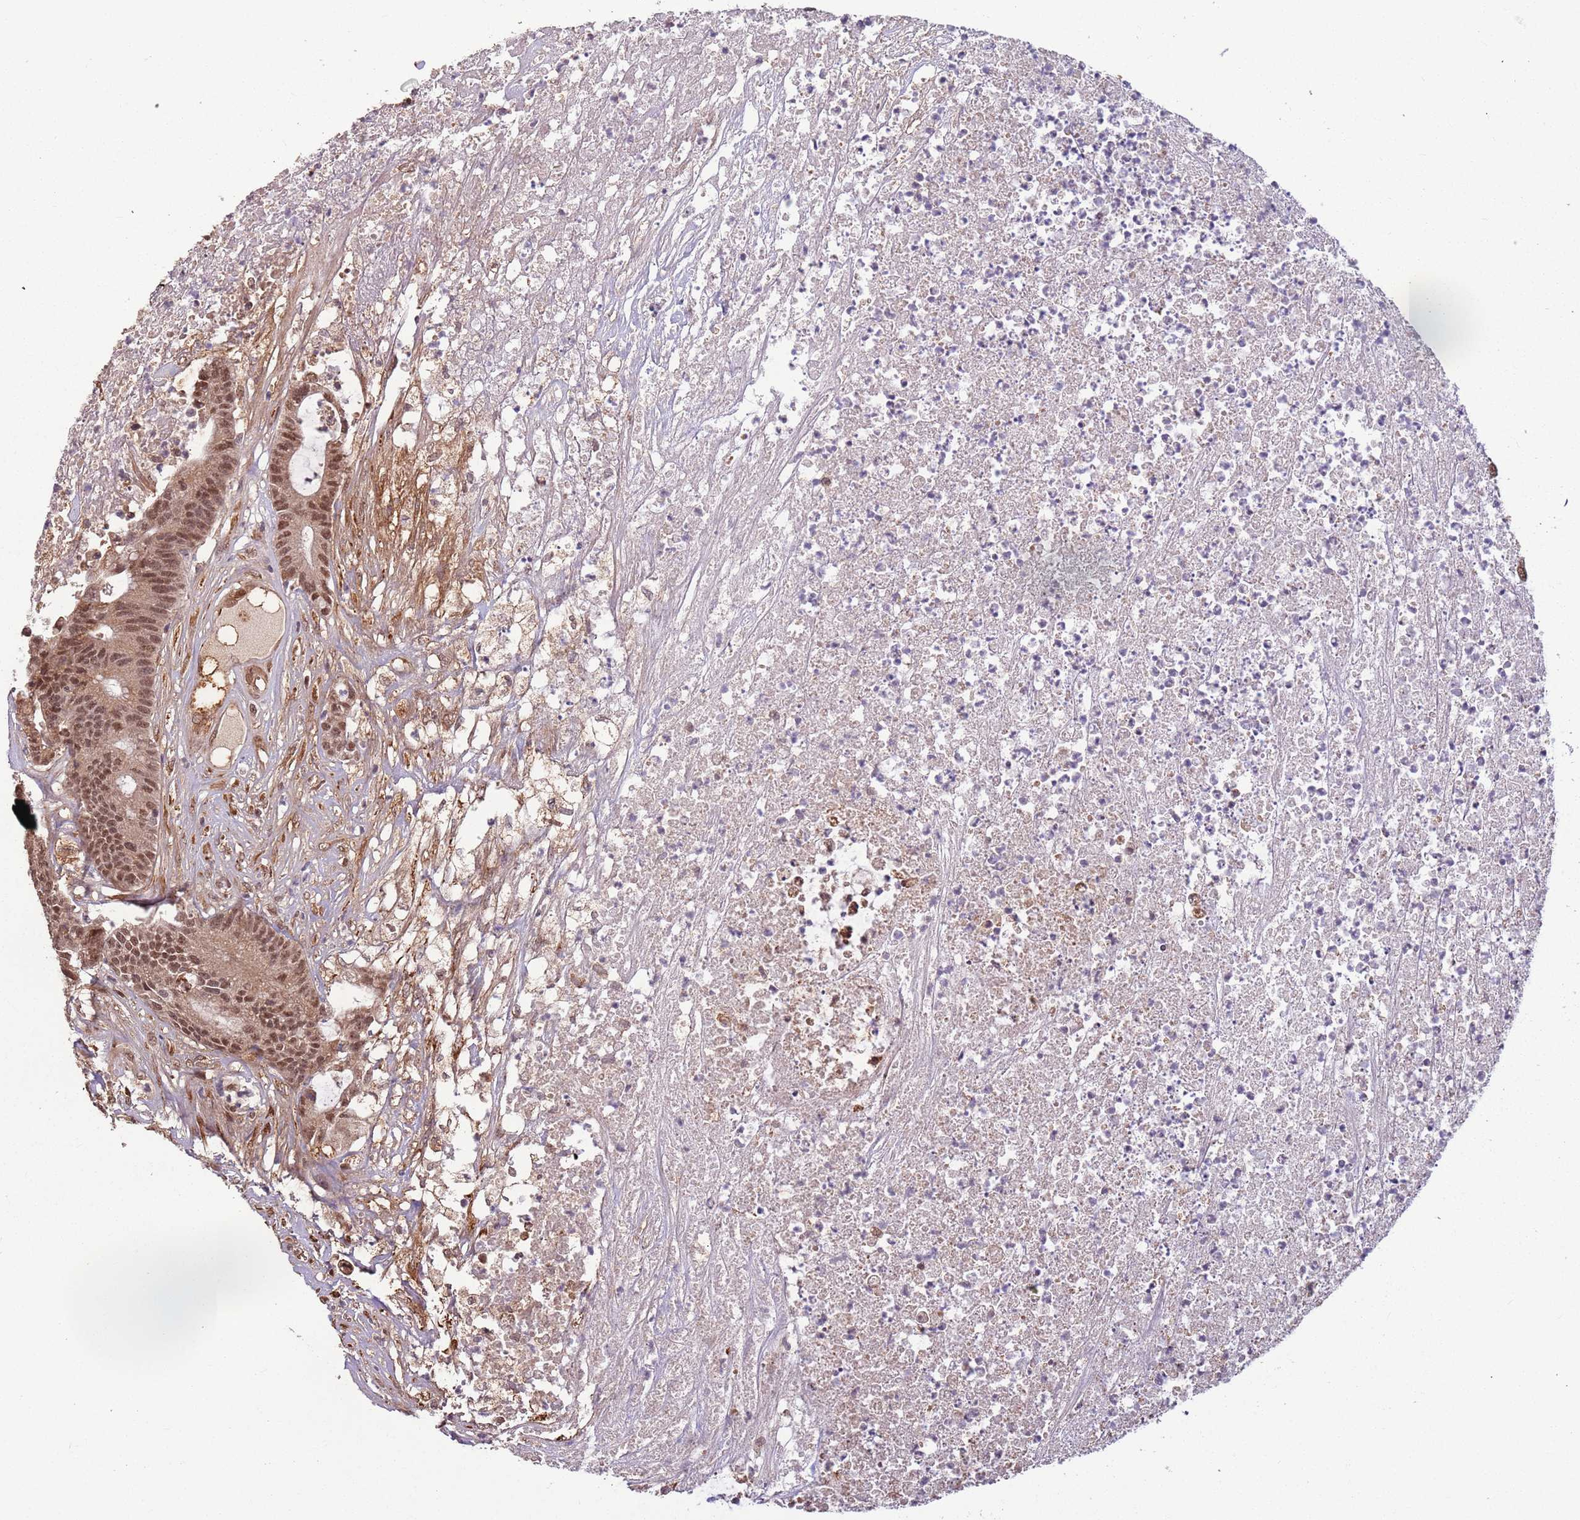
{"staining": {"intensity": "moderate", "quantity": ">75%", "location": "nuclear"}, "tissue": "colorectal cancer", "cell_type": "Tumor cells", "image_type": "cancer", "snomed": [{"axis": "morphology", "description": "Adenocarcinoma, NOS"}, {"axis": "topography", "description": "Colon"}], "caption": "Adenocarcinoma (colorectal) tissue shows moderate nuclear expression in about >75% of tumor cells", "gene": "POLR3H", "patient": {"sex": "female", "age": 84}}